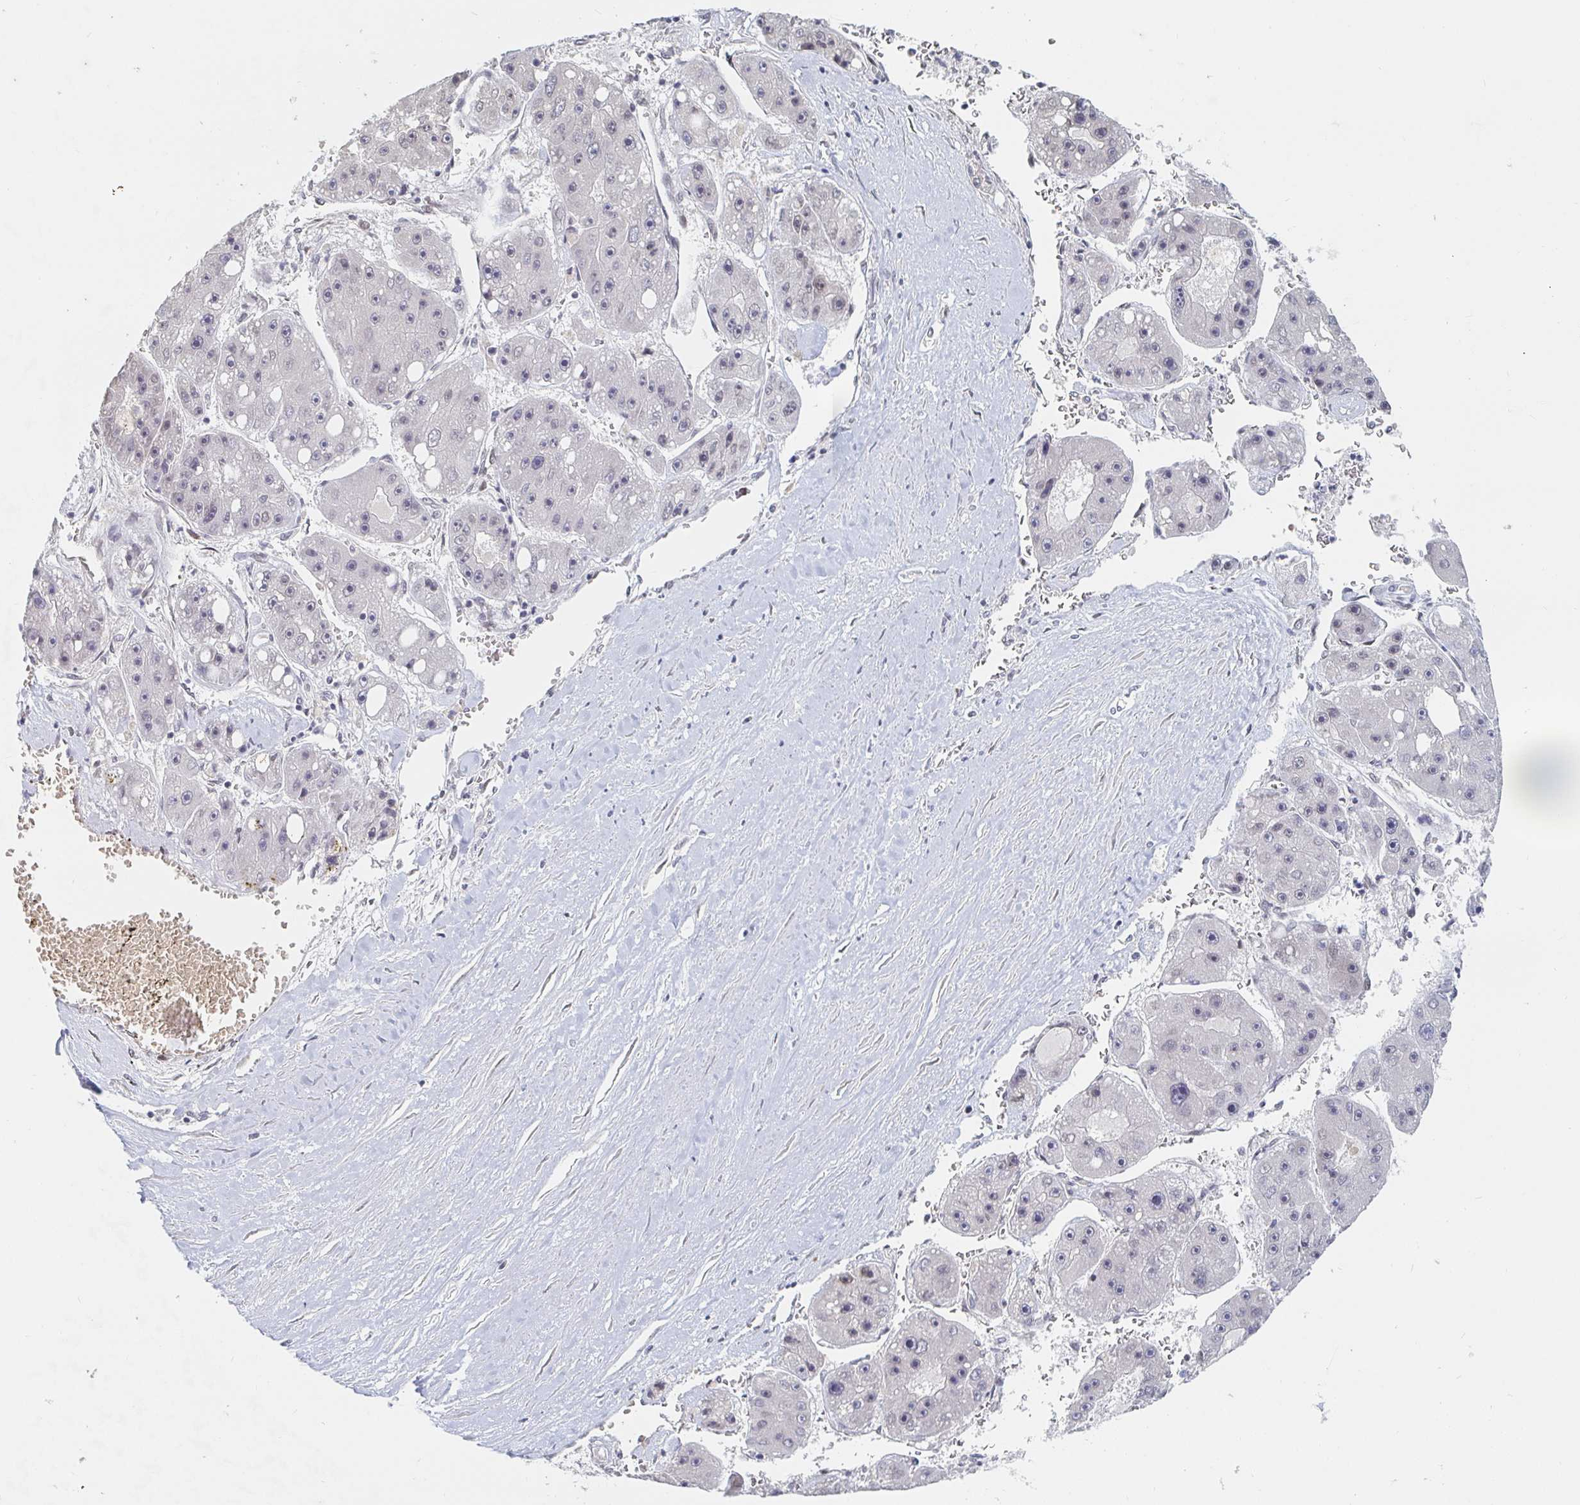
{"staining": {"intensity": "negative", "quantity": "none", "location": "none"}, "tissue": "liver cancer", "cell_type": "Tumor cells", "image_type": "cancer", "snomed": [{"axis": "morphology", "description": "Carcinoma, Hepatocellular, NOS"}, {"axis": "topography", "description": "Liver"}], "caption": "Liver hepatocellular carcinoma was stained to show a protein in brown. There is no significant staining in tumor cells.", "gene": "CHD2", "patient": {"sex": "female", "age": 61}}